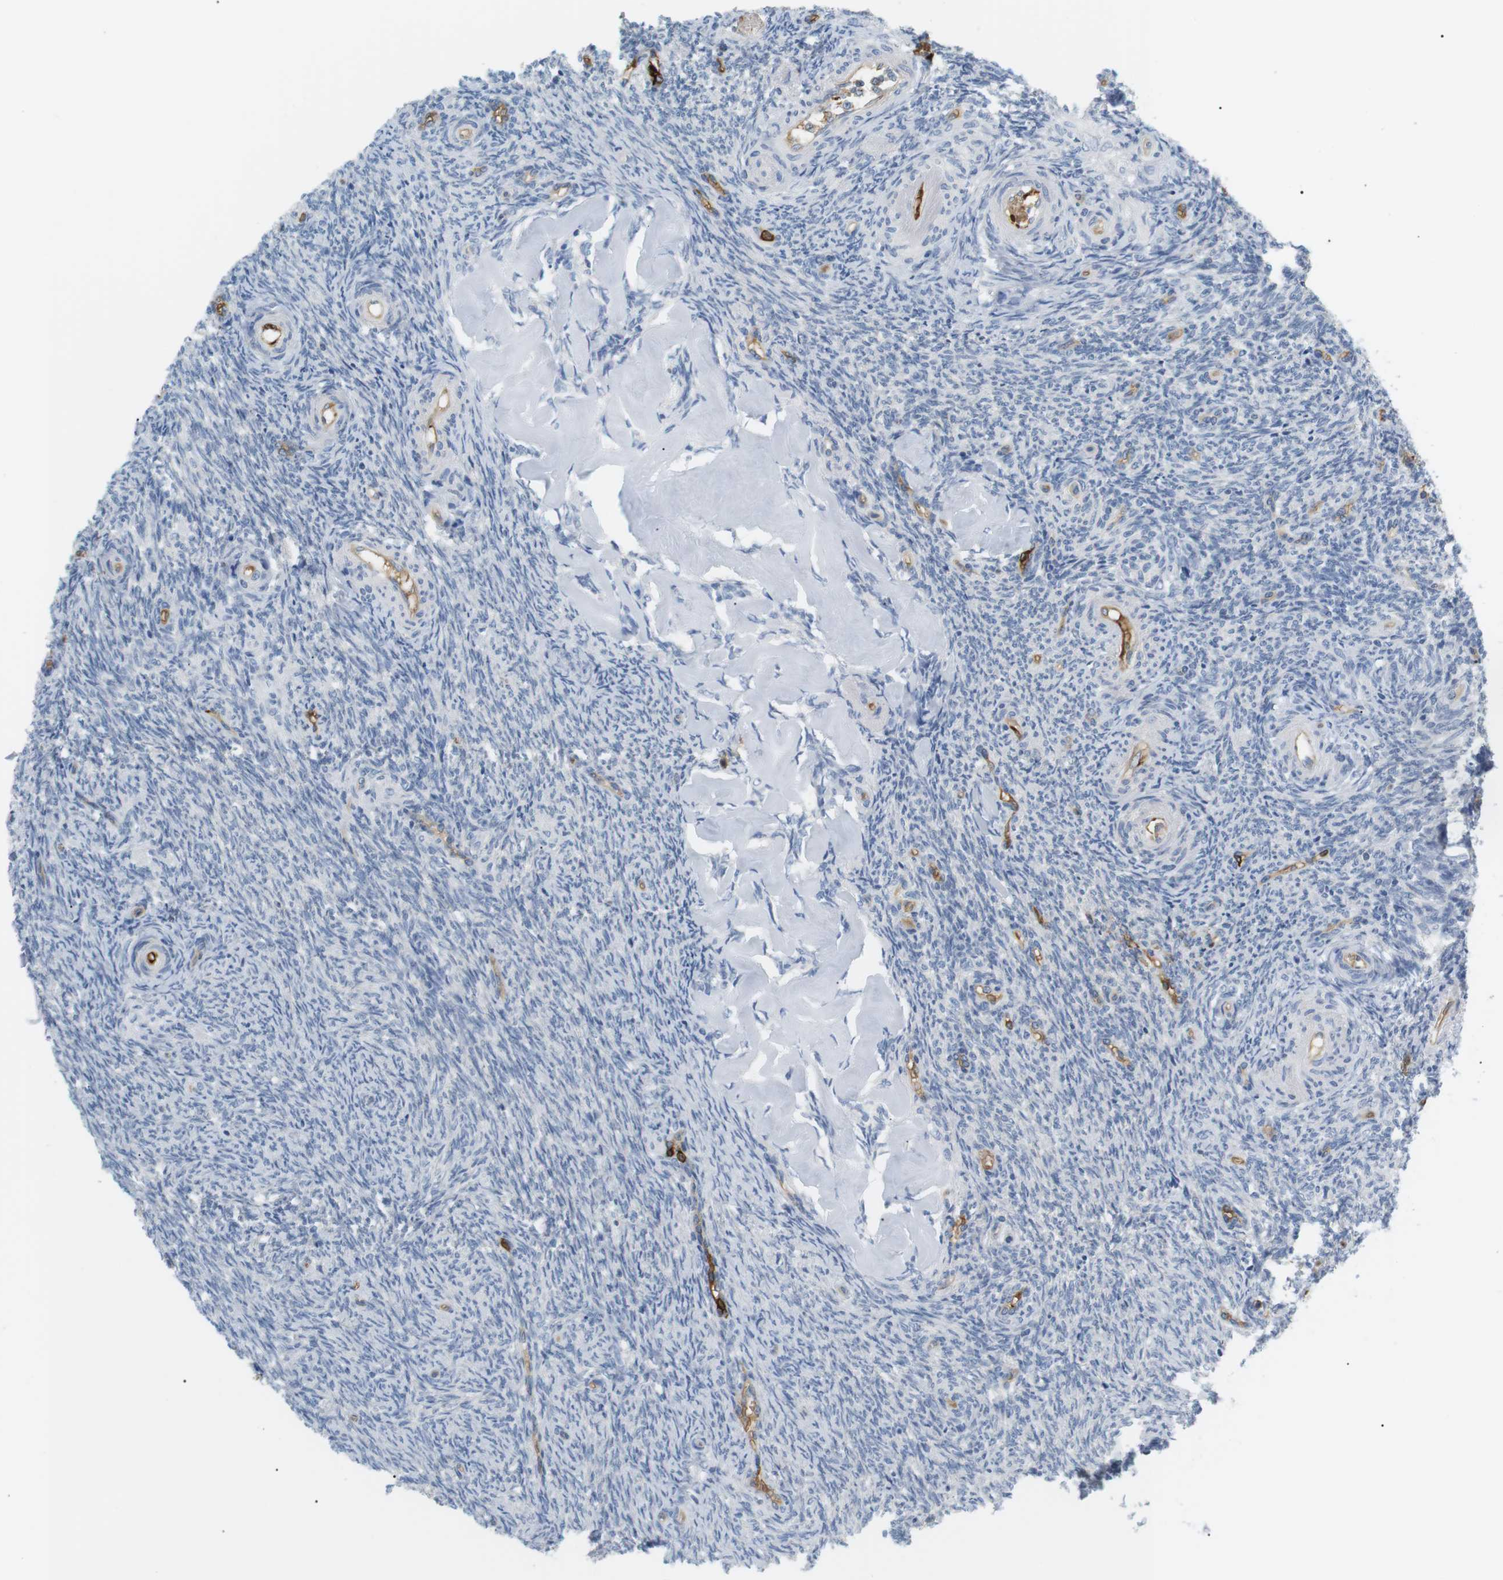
{"staining": {"intensity": "negative", "quantity": "none", "location": "none"}, "tissue": "ovary", "cell_type": "Follicle cells", "image_type": "normal", "snomed": [{"axis": "morphology", "description": "Normal tissue, NOS"}, {"axis": "topography", "description": "Ovary"}], "caption": "The micrograph demonstrates no significant staining in follicle cells of ovary.", "gene": "ADCY10", "patient": {"sex": "female", "age": 41}}